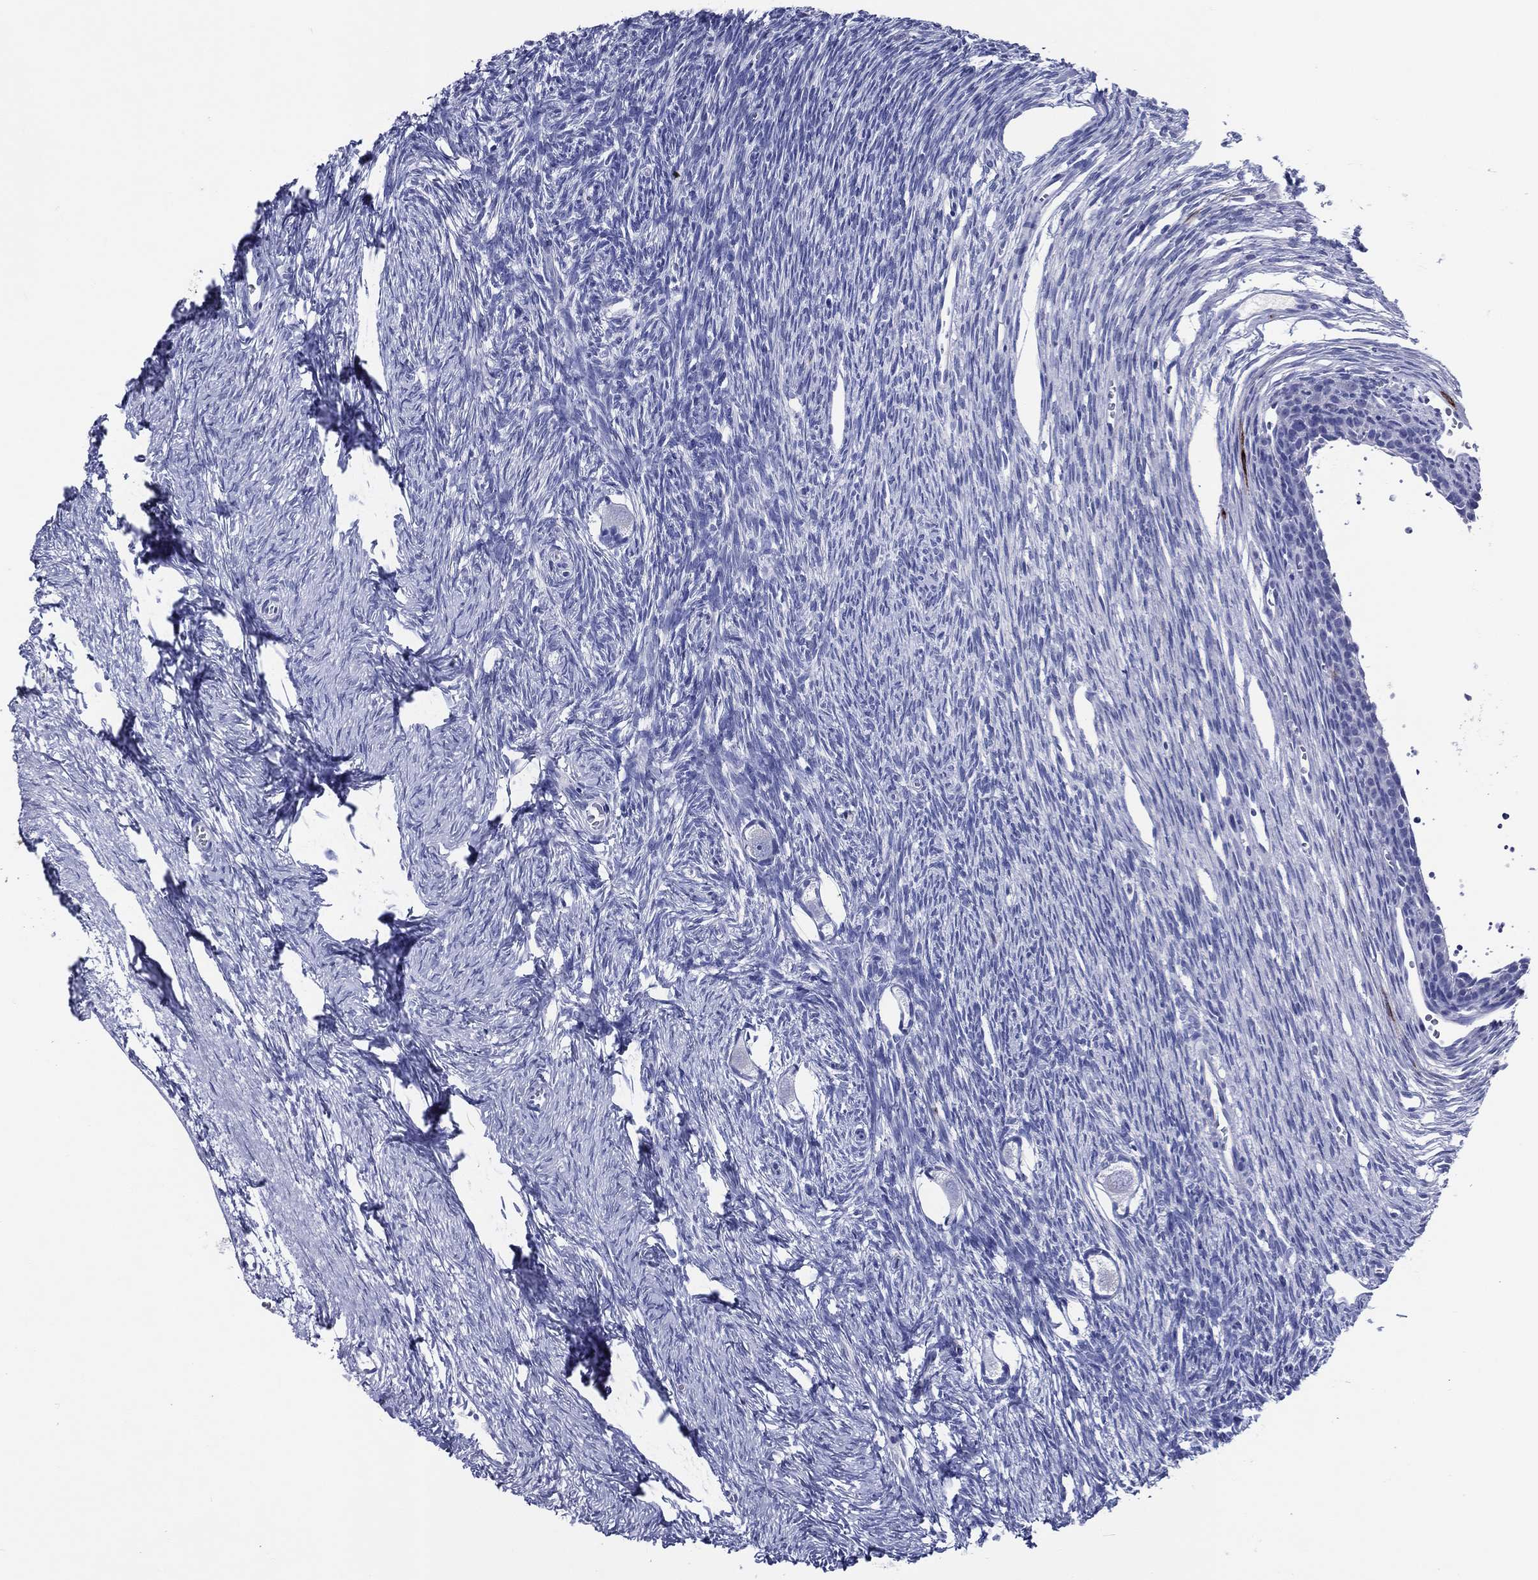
{"staining": {"intensity": "negative", "quantity": "none", "location": "none"}, "tissue": "ovary", "cell_type": "Follicle cells", "image_type": "normal", "snomed": [{"axis": "morphology", "description": "Normal tissue, NOS"}, {"axis": "topography", "description": "Ovary"}], "caption": "The histopathology image shows no significant expression in follicle cells of ovary.", "gene": "ACE2", "patient": {"sex": "female", "age": 27}}